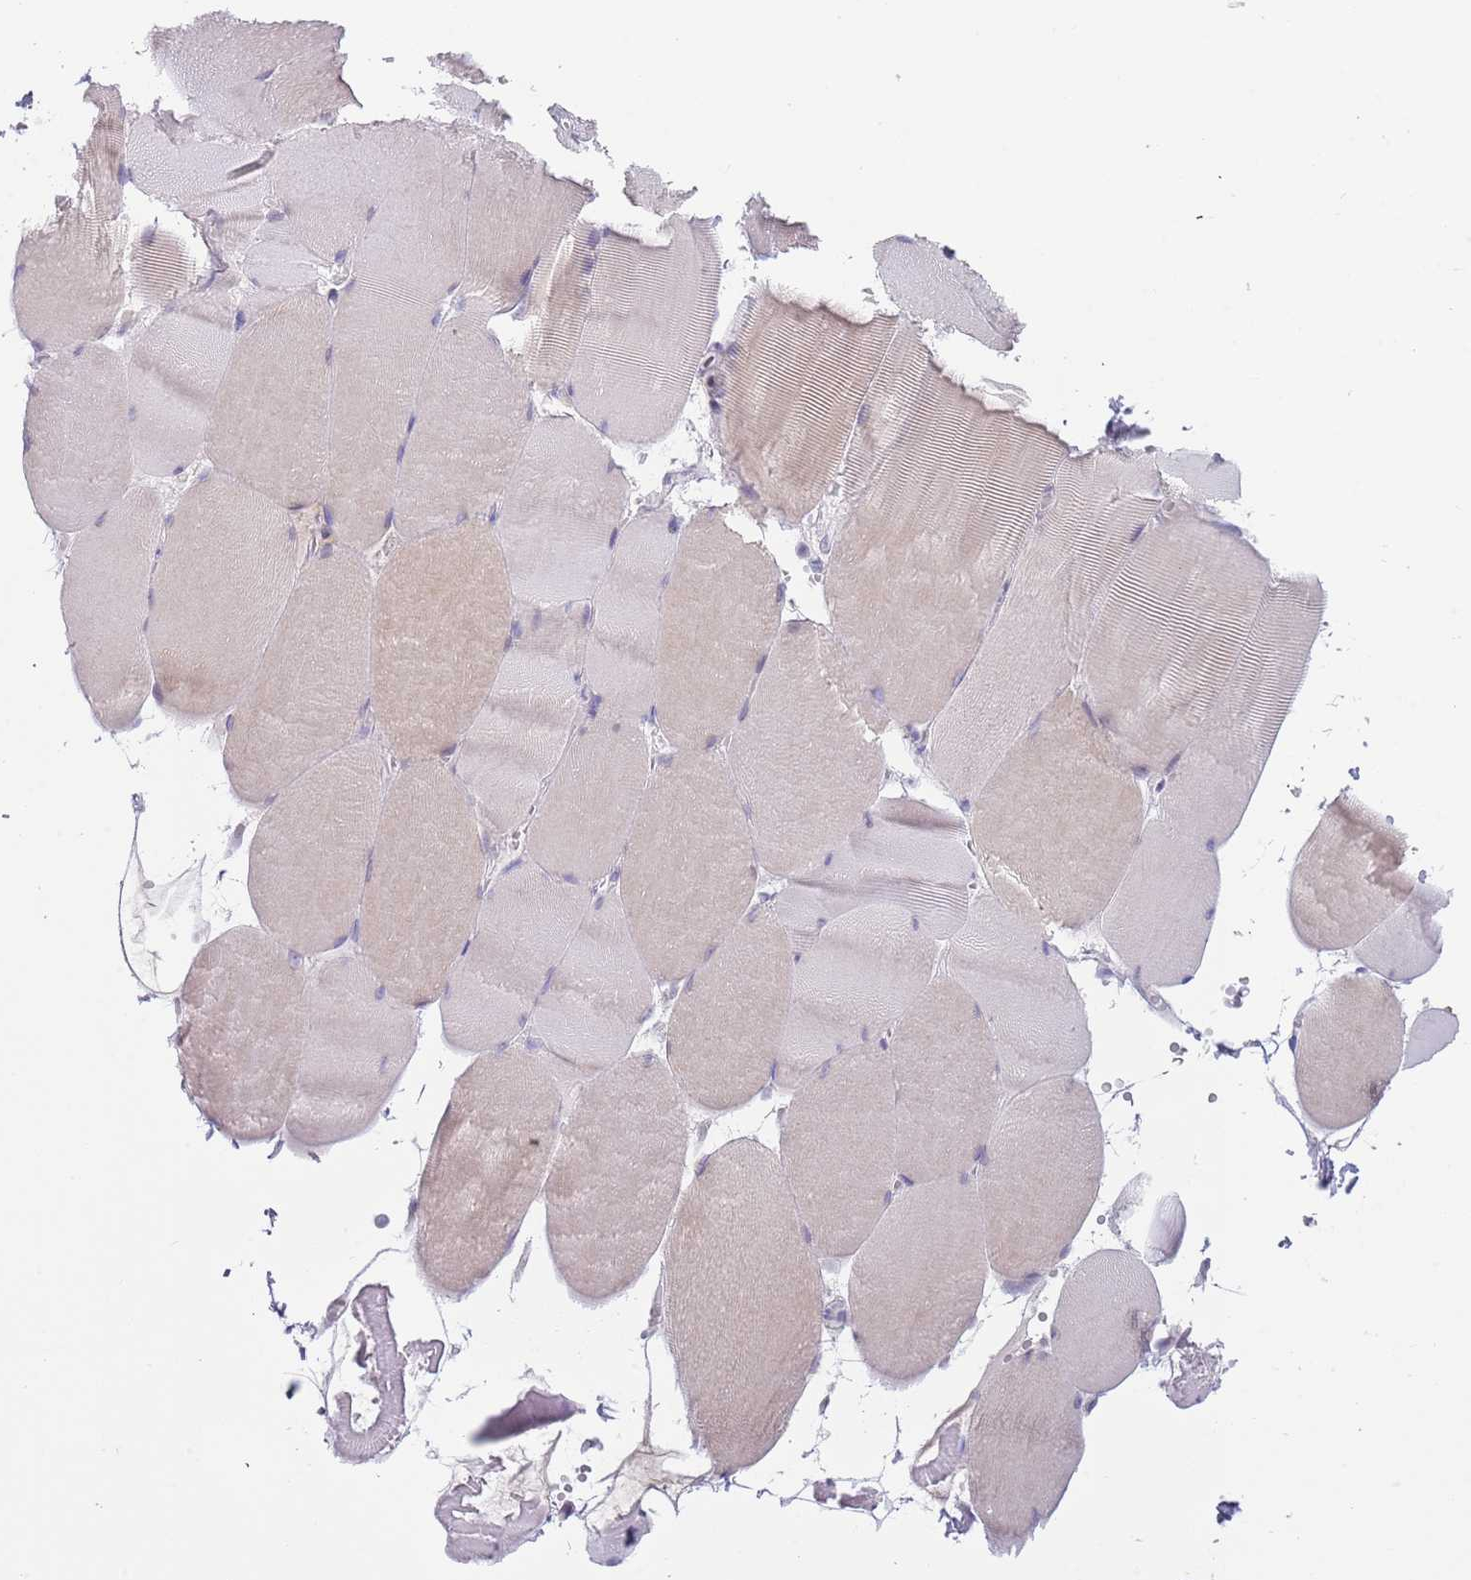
{"staining": {"intensity": "weak", "quantity": "<25%", "location": "cytoplasmic/membranous"}, "tissue": "skeletal muscle", "cell_type": "Myocytes", "image_type": "normal", "snomed": [{"axis": "morphology", "description": "Normal tissue, NOS"}, {"axis": "topography", "description": "Skeletal muscle"}, {"axis": "topography", "description": "Head-Neck"}], "caption": "Human skeletal muscle stained for a protein using IHC reveals no staining in myocytes.", "gene": "TNRC6C", "patient": {"sex": "male", "age": 66}}